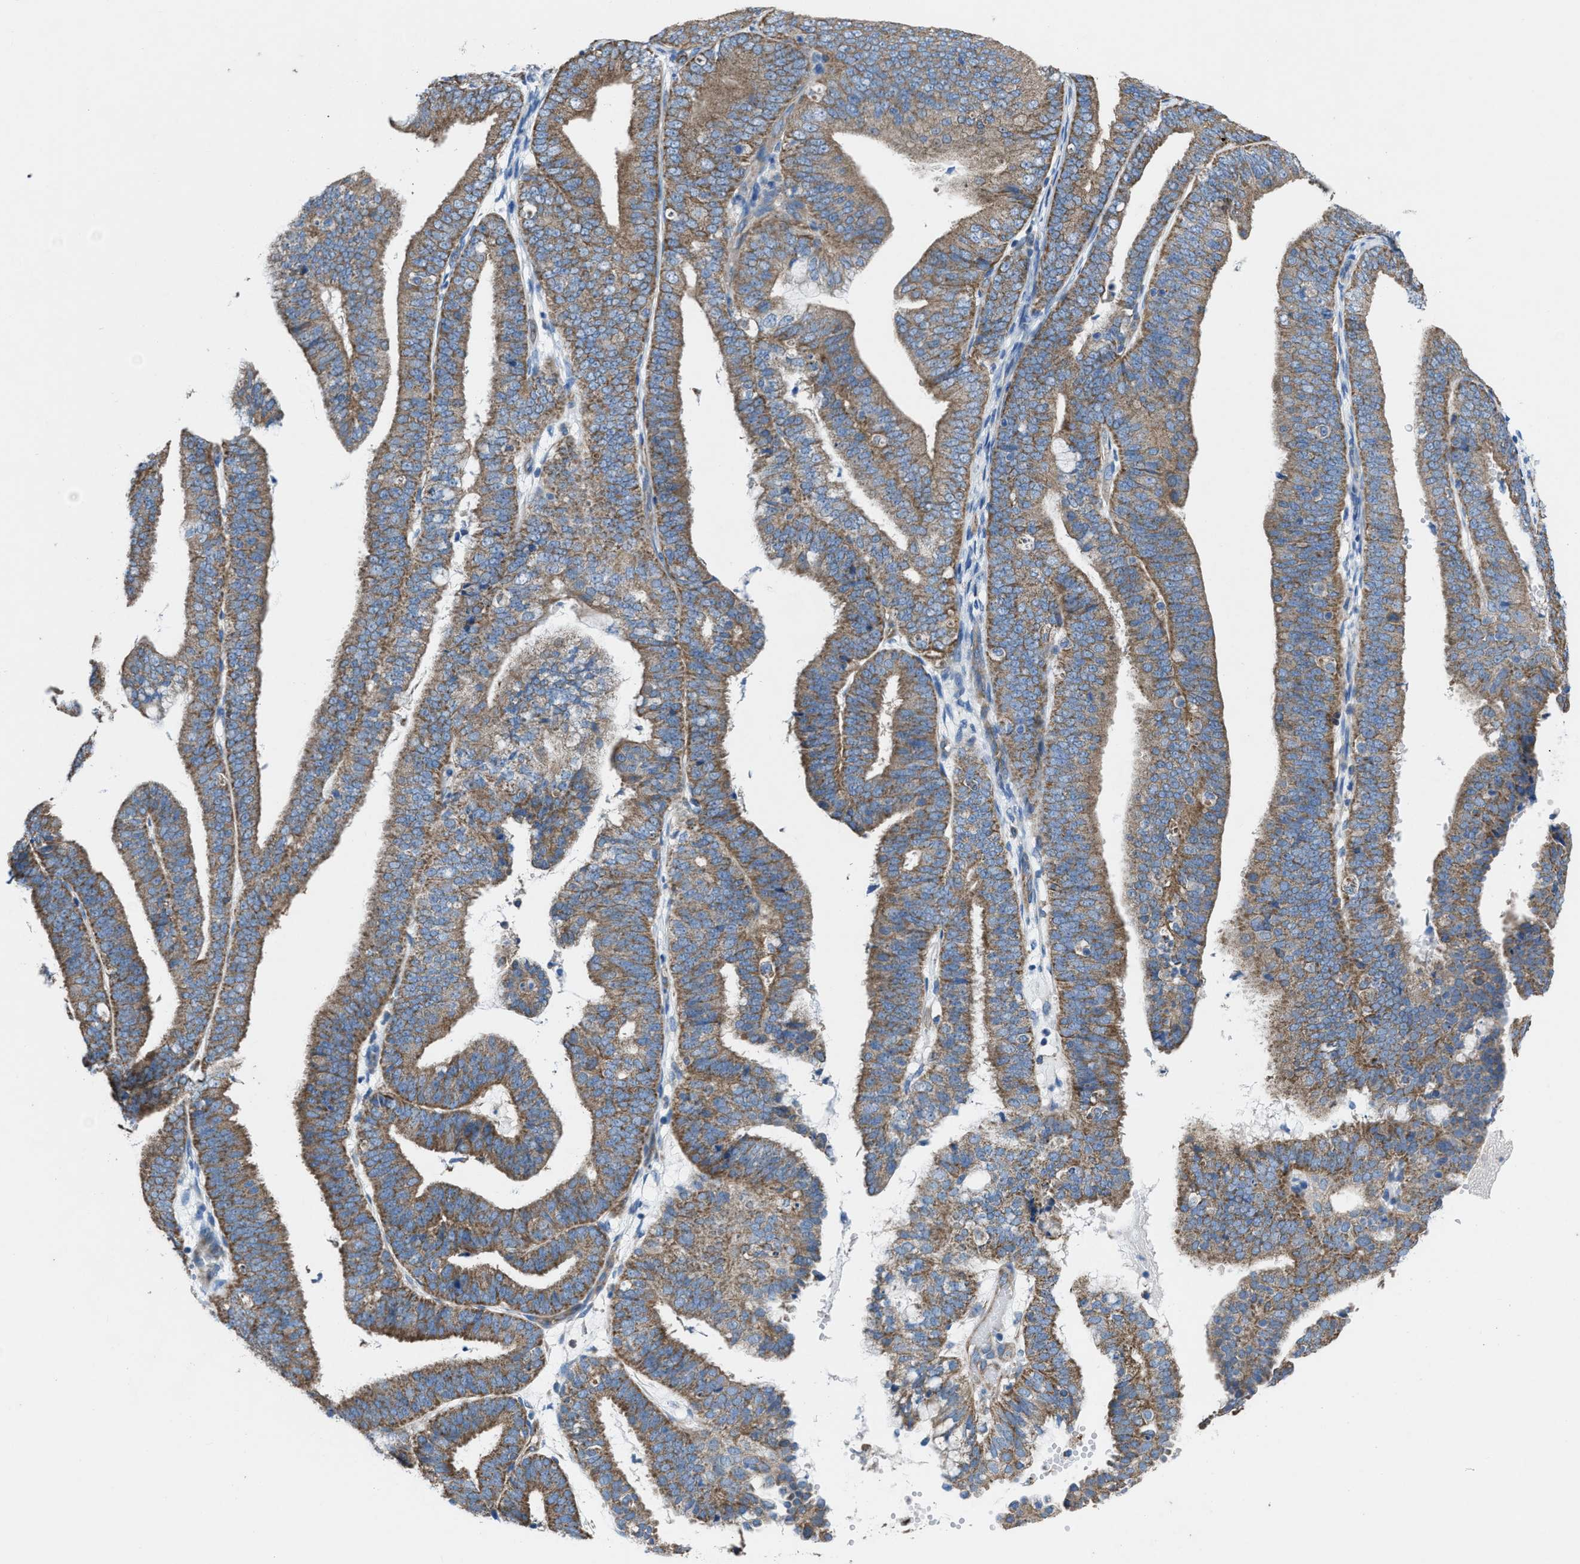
{"staining": {"intensity": "moderate", "quantity": ">75%", "location": "cytoplasmic/membranous"}, "tissue": "endometrial cancer", "cell_type": "Tumor cells", "image_type": "cancer", "snomed": [{"axis": "morphology", "description": "Adenocarcinoma, NOS"}, {"axis": "topography", "description": "Endometrium"}], "caption": "Immunohistochemical staining of endometrial cancer (adenocarcinoma) exhibits medium levels of moderate cytoplasmic/membranous positivity in about >75% of tumor cells.", "gene": "DOLPP1", "patient": {"sex": "female", "age": 63}}